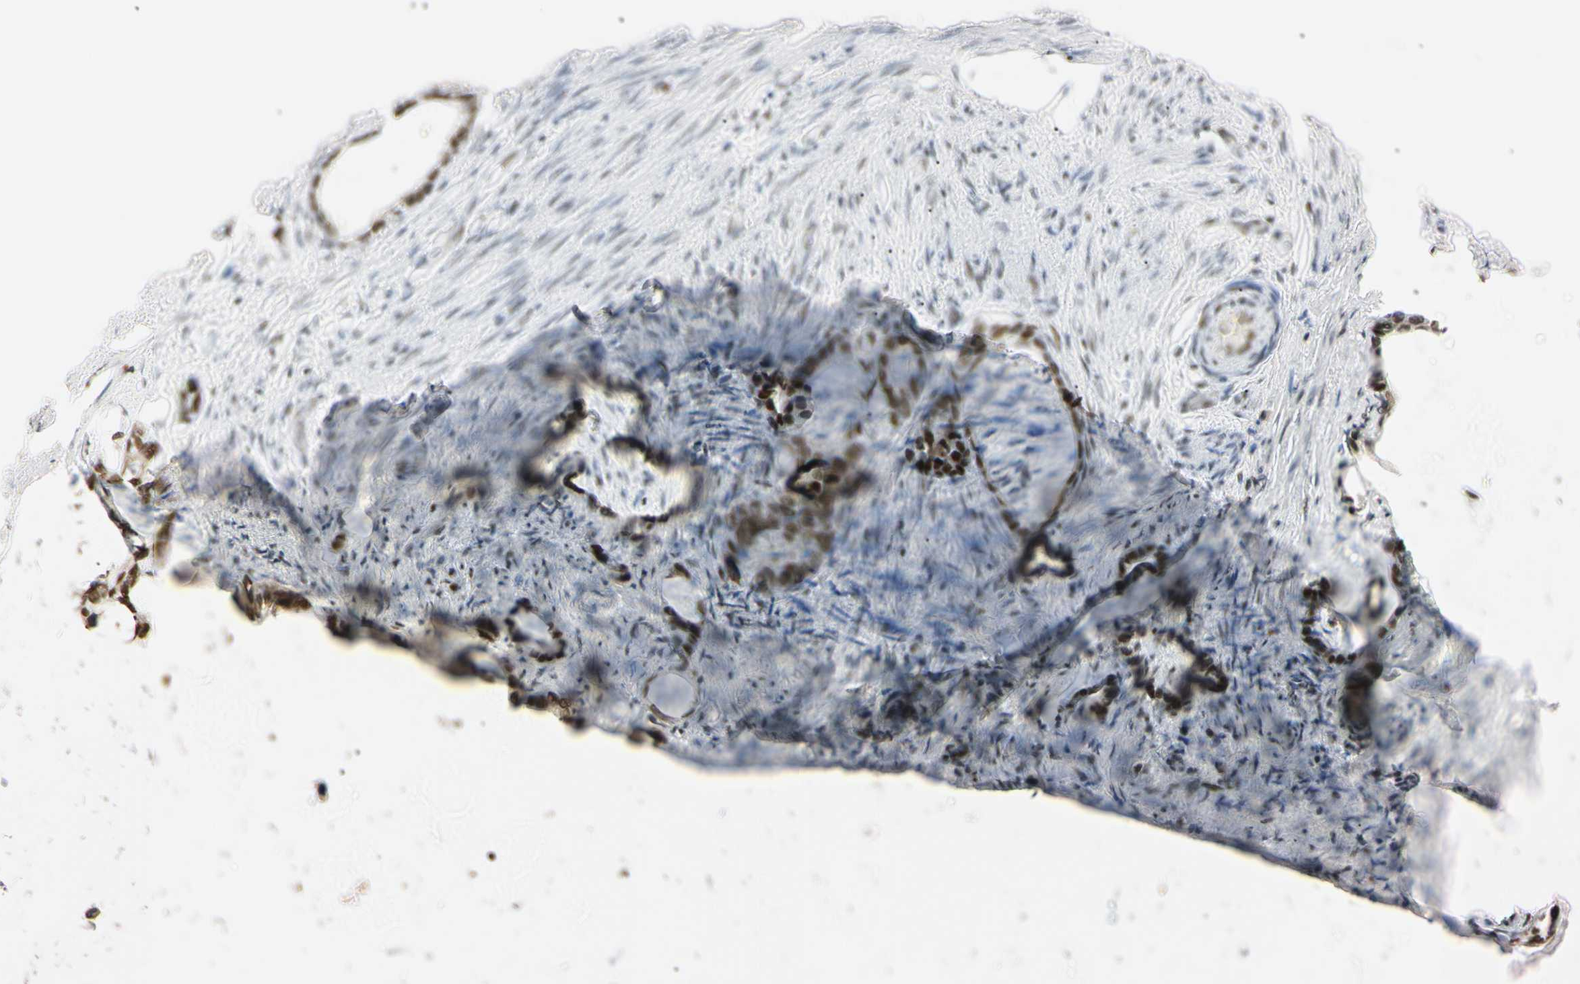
{"staining": {"intensity": "strong", "quantity": ">75%", "location": "nuclear"}, "tissue": "stomach cancer", "cell_type": "Tumor cells", "image_type": "cancer", "snomed": [{"axis": "morphology", "description": "Adenocarcinoma, NOS"}, {"axis": "topography", "description": "Stomach"}], "caption": "Tumor cells show strong nuclear expression in approximately >75% of cells in adenocarcinoma (stomach).", "gene": "ZNF134", "patient": {"sex": "female", "age": 75}}